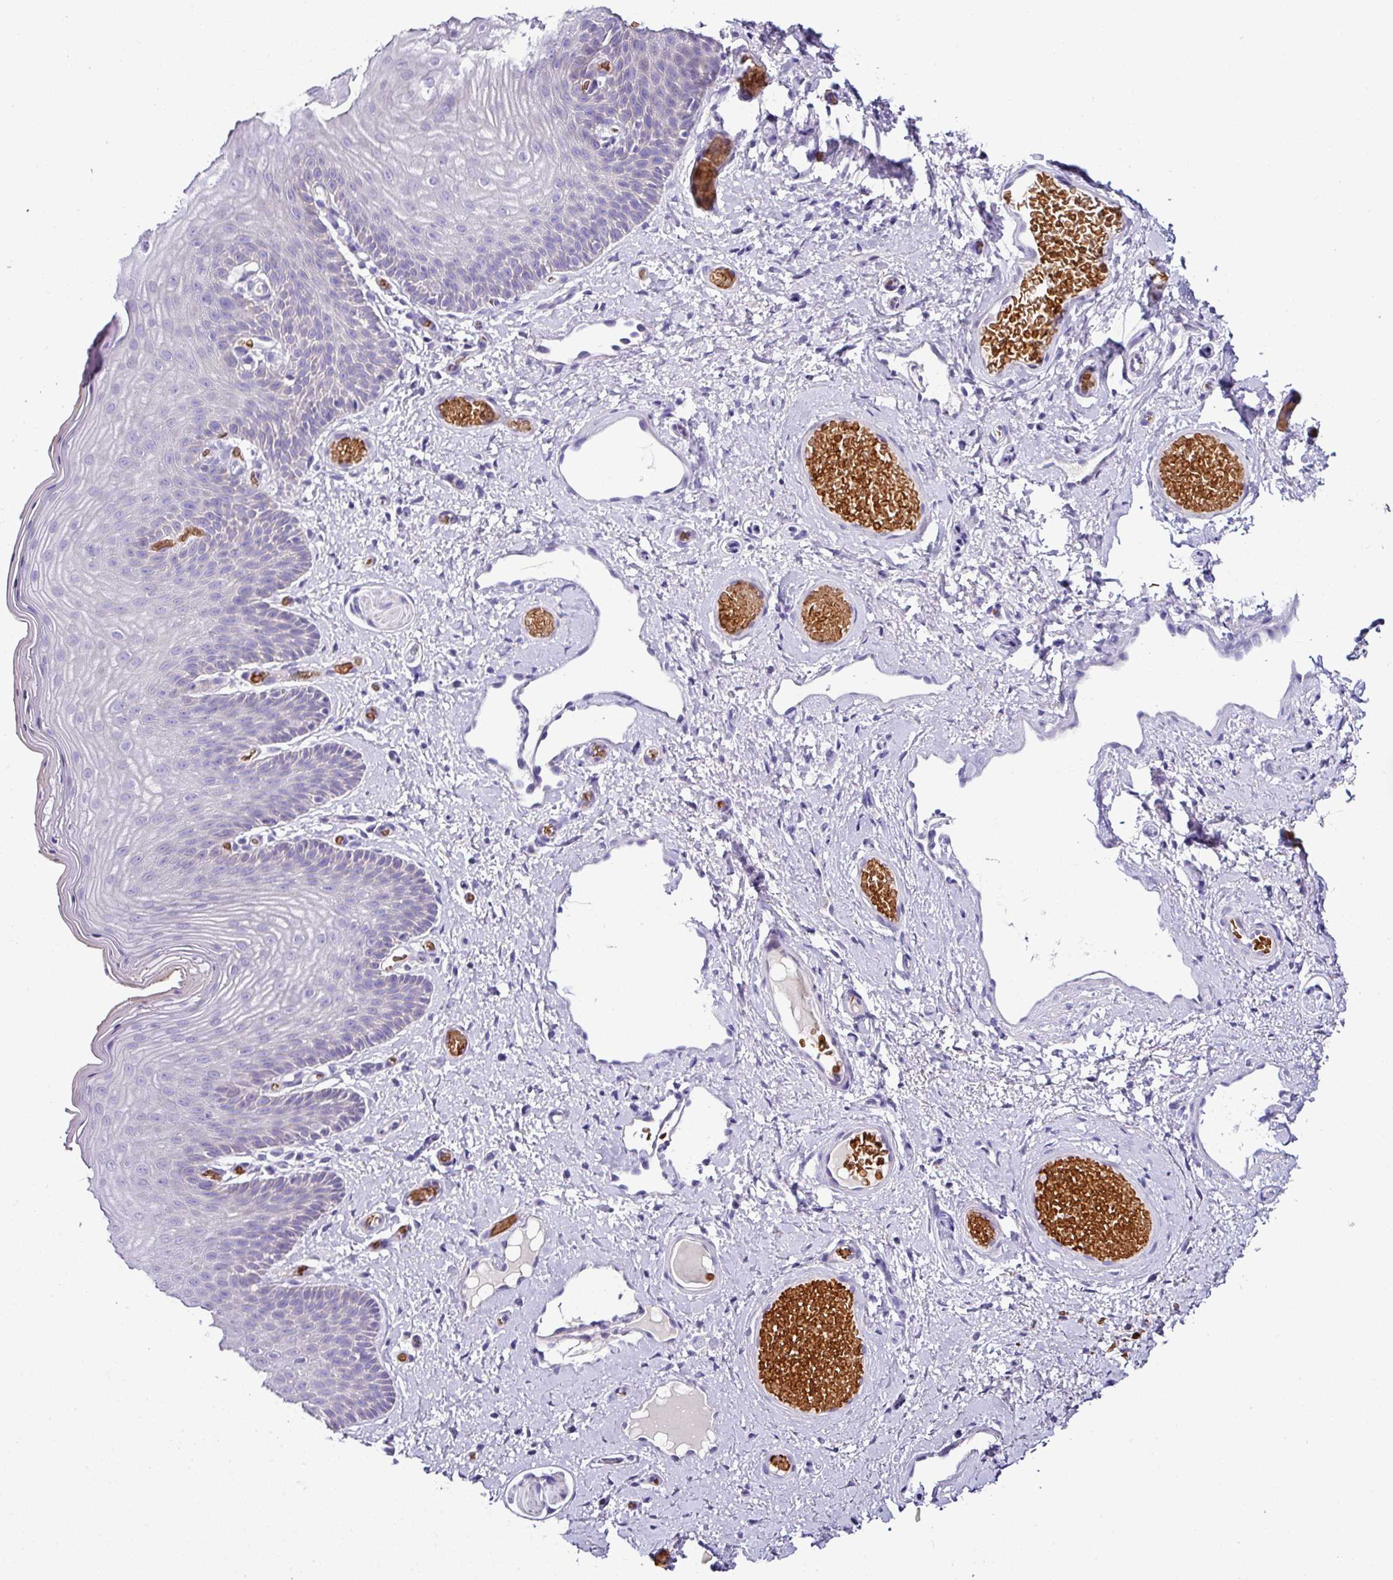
{"staining": {"intensity": "negative", "quantity": "none", "location": "none"}, "tissue": "skin", "cell_type": "Epidermal cells", "image_type": "normal", "snomed": [{"axis": "morphology", "description": "Normal tissue, NOS"}, {"axis": "topography", "description": "Anal"}], "caption": "Image shows no protein expression in epidermal cells of unremarkable skin. The staining was performed using DAB (3,3'-diaminobenzidine) to visualize the protein expression in brown, while the nuclei were stained in blue with hematoxylin (Magnification: 20x).", "gene": "NAPSA", "patient": {"sex": "female", "age": 40}}